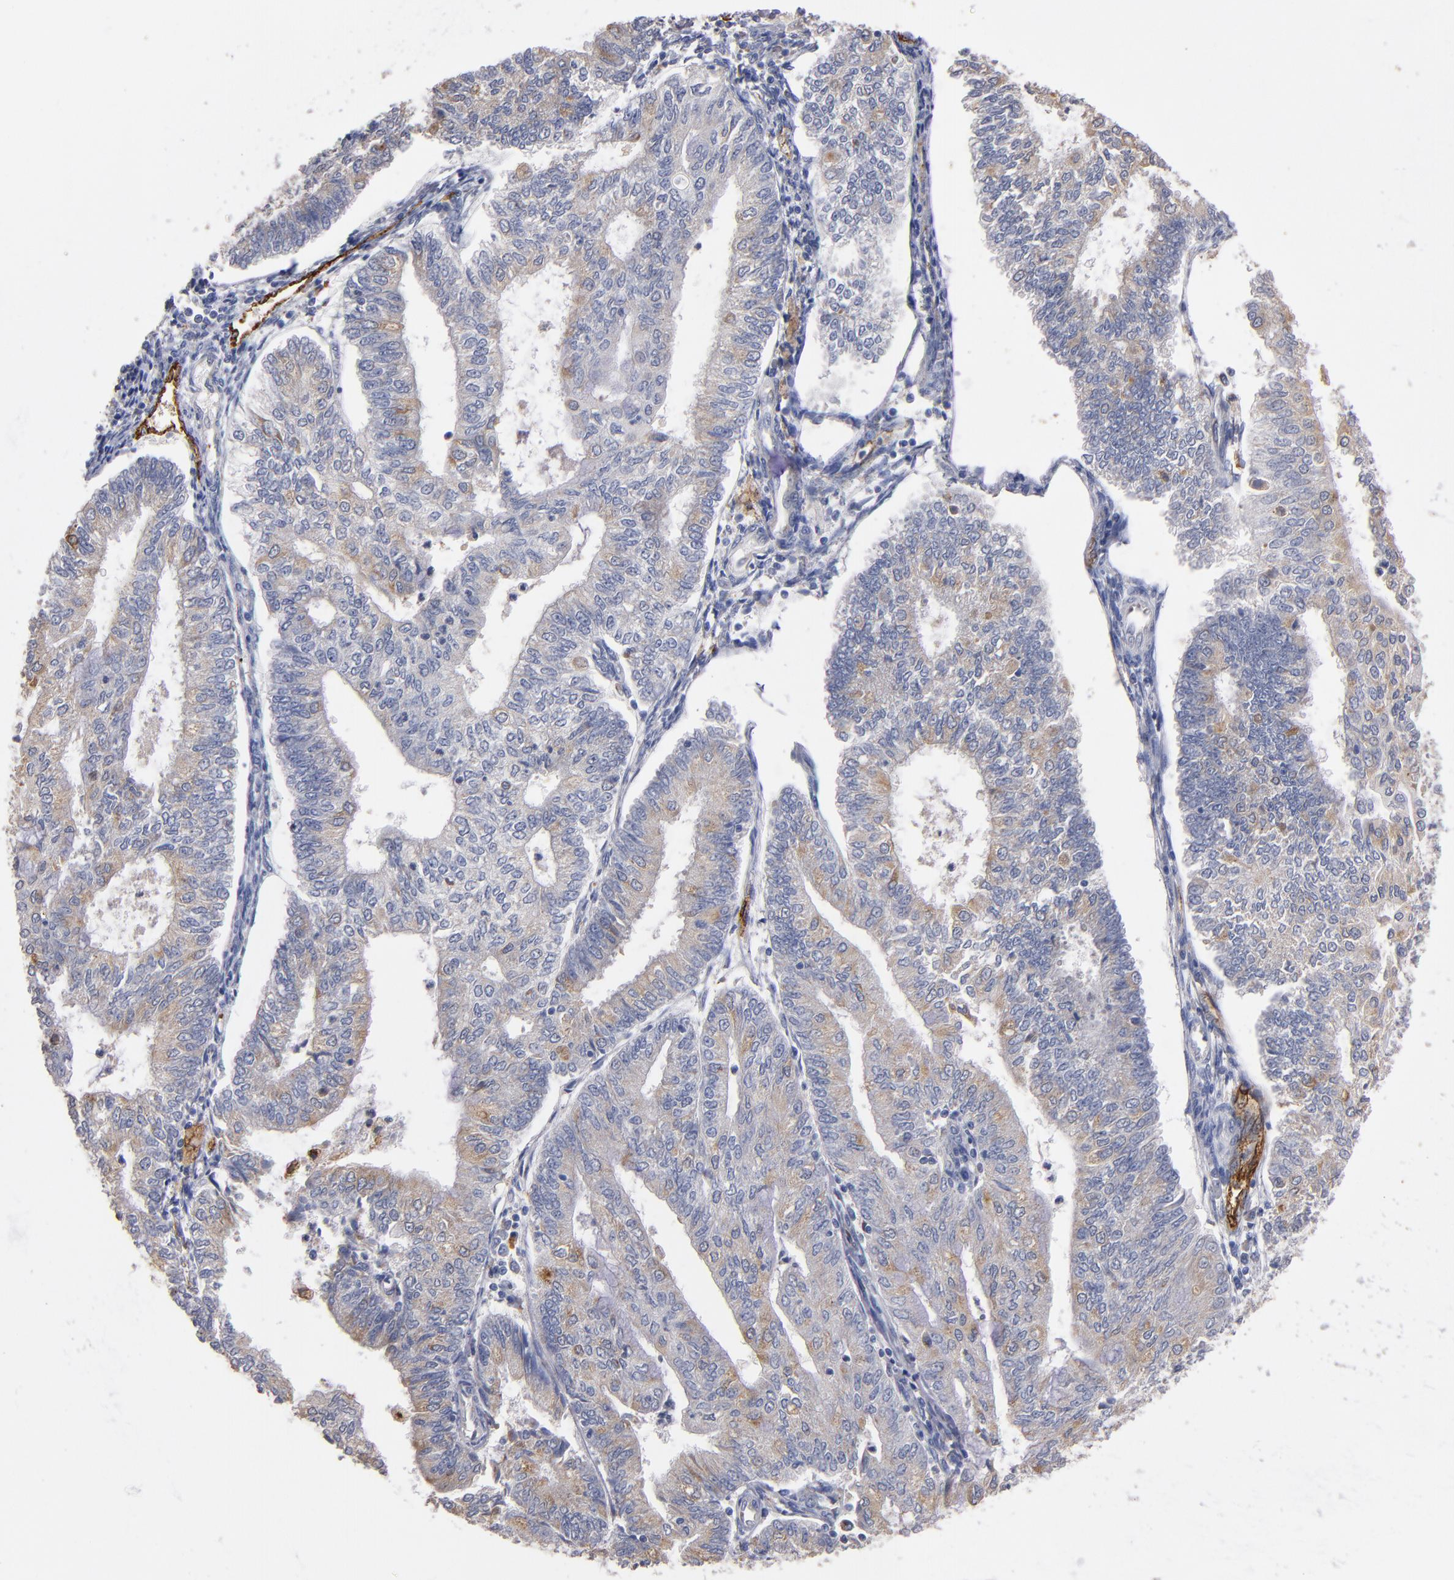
{"staining": {"intensity": "weak", "quantity": "25%-75%", "location": "cytoplasmic/membranous"}, "tissue": "endometrial cancer", "cell_type": "Tumor cells", "image_type": "cancer", "snomed": [{"axis": "morphology", "description": "Adenocarcinoma, NOS"}, {"axis": "topography", "description": "Endometrium"}], "caption": "Brown immunohistochemical staining in endometrial cancer exhibits weak cytoplasmic/membranous expression in about 25%-75% of tumor cells.", "gene": "SELP", "patient": {"sex": "female", "age": 59}}